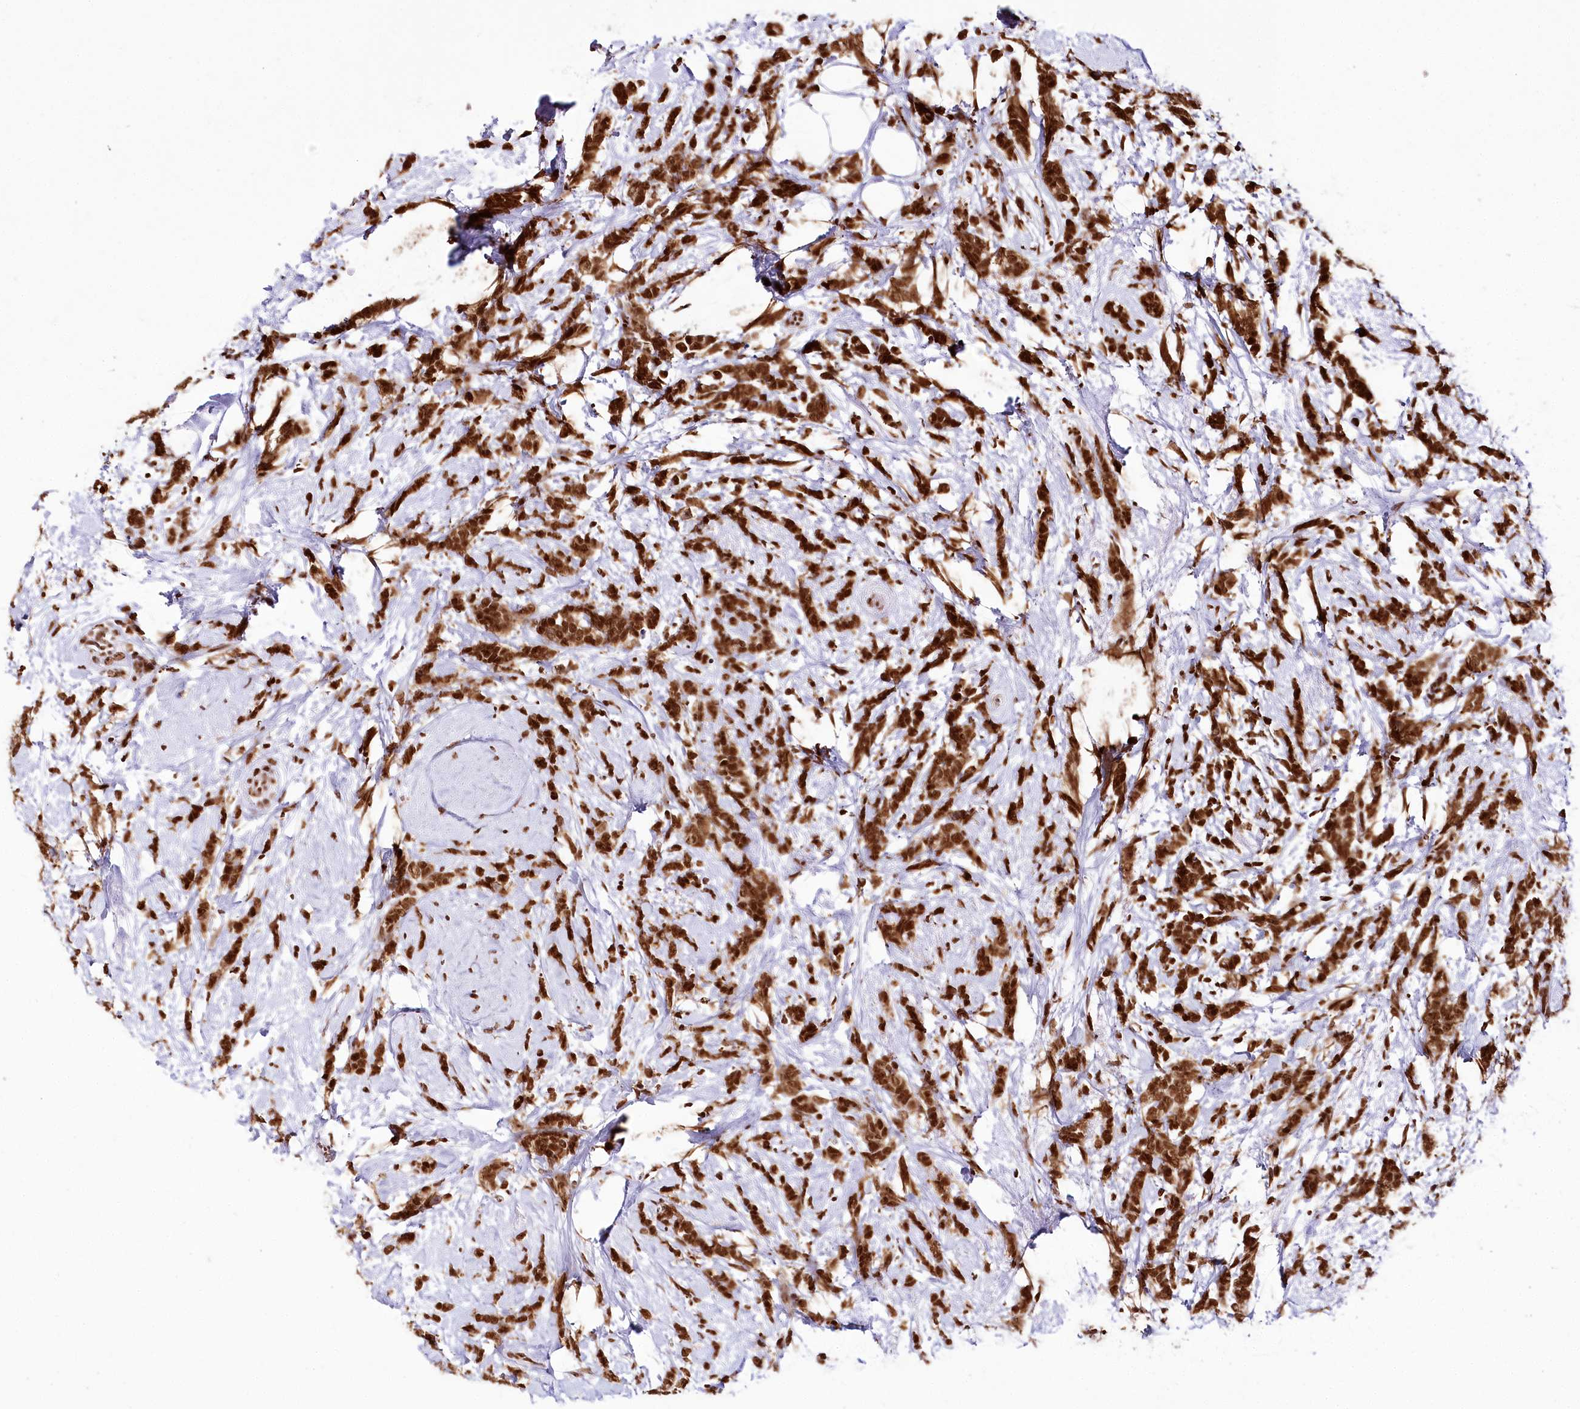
{"staining": {"intensity": "strong", "quantity": ">75%", "location": "cytoplasmic/membranous,nuclear"}, "tissue": "breast cancer", "cell_type": "Tumor cells", "image_type": "cancer", "snomed": [{"axis": "morphology", "description": "Lobular carcinoma"}, {"axis": "topography", "description": "Breast"}], "caption": "Brown immunohistochemical staining in human breast cancer (lobular carcinoma) shows strong cytoplasmic/membranous and nuclear positivity in about >75% of tumor cells.", "gene": "SMARCE1", "patient": {"sex": "female", "age": 58}}